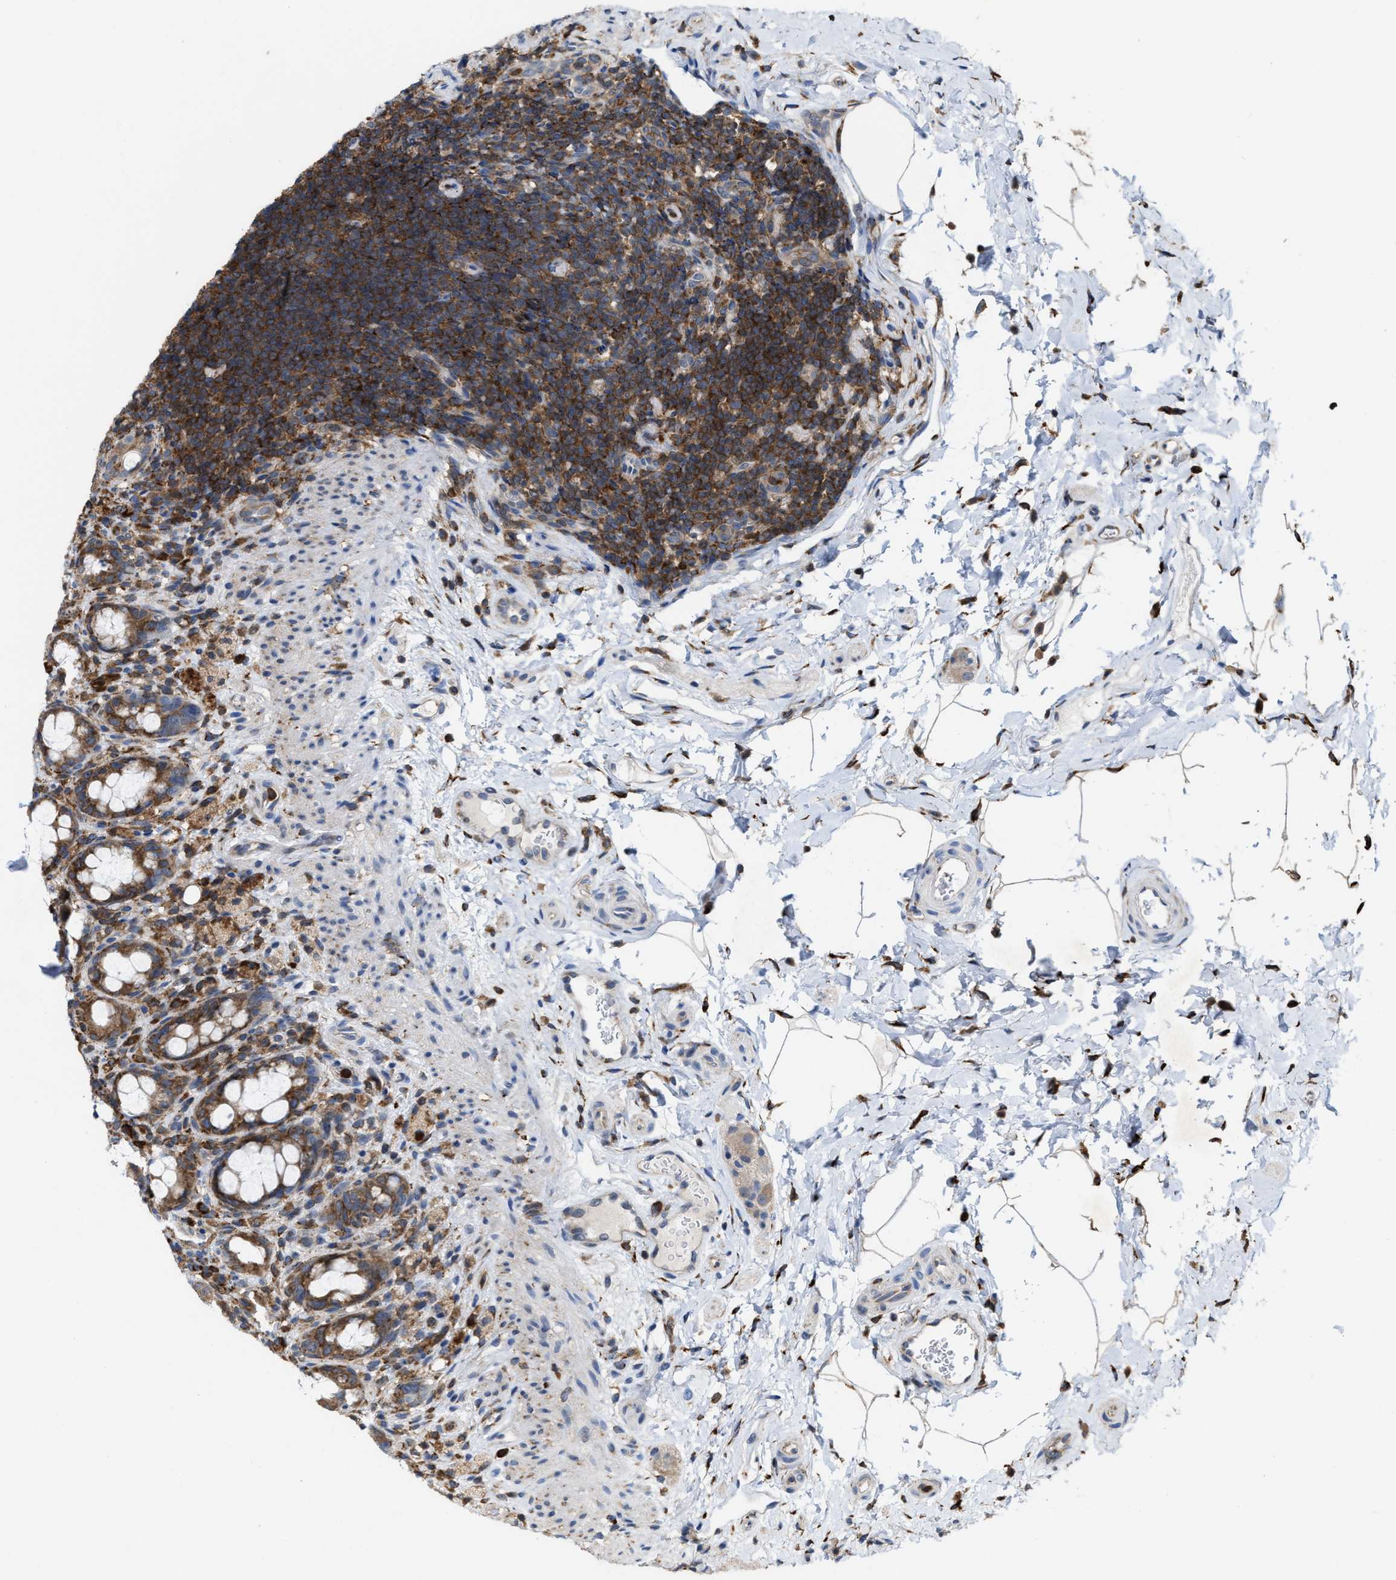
{"staining": {"intensity": "moderate", "quantity": ">75%", "location": "cytoplasmic/membranous"}, "tissue": "rectum", "cell_type": "Glandular cells", "image_type": "normal", "snomed": [{"axis": "morphology", "description": "Normal tissue, NOS"}, {"axis": "topography", "description": "Rectum"}], "caption": "This histopathology image displays unremarkable rectum stained with immunohistochemistry to label a protein in brown. The cytoplasmic/membranous of glandular cells show moderate positivity for the protein. Nuclei are counter-stained blue.", "gene": "FGD3", "patient": {"sex": "male", "age": 44}}